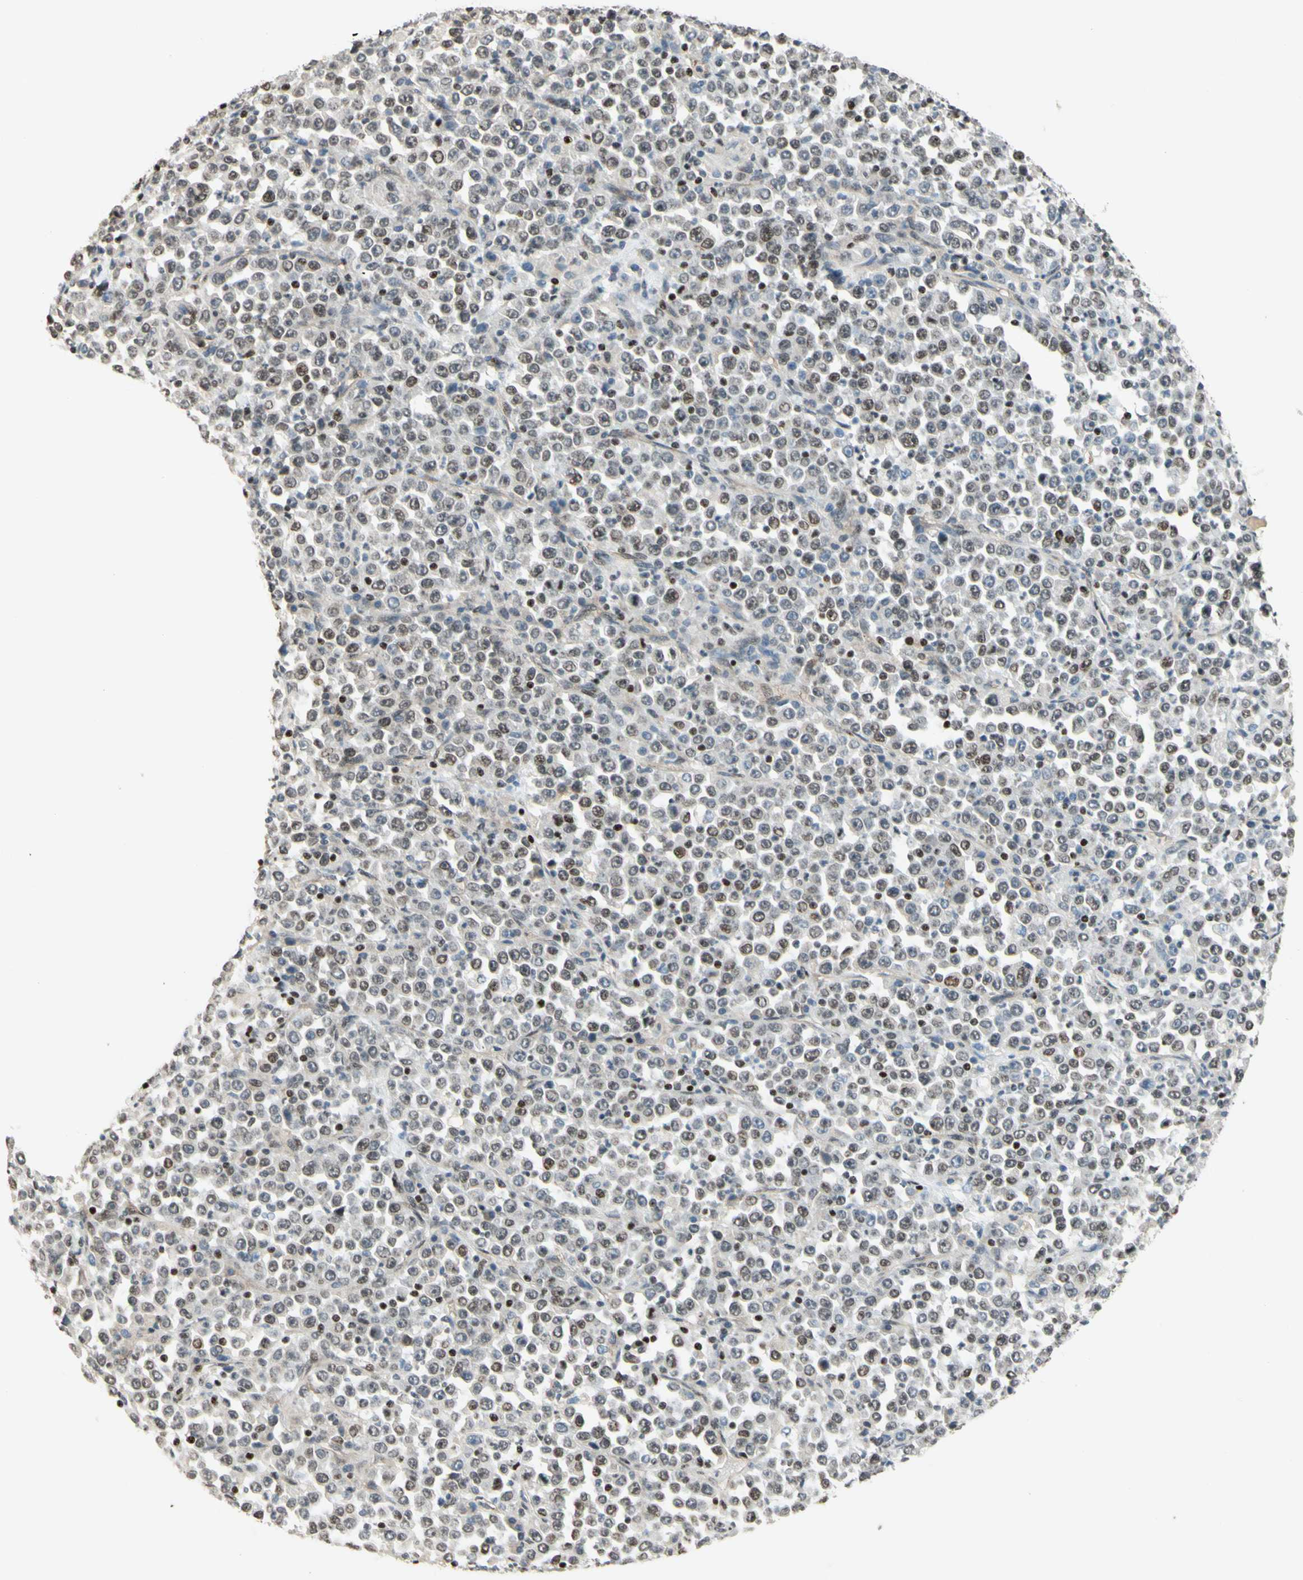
{"staining": {"intensity": "moderate", "quantity": "25%-75%", "location": "cytoplasmic/membranous,nuclear"}, "tissue": "stomach cancer", "cell_type": "Tumor cells", "image_type": "cancer", "snomed": [{"axis": "morphology", "description": "Normal tissue, NOS"}, {"axis": "morphology", "description": "Adenocarcinoma, NOS"}, {"axis": "topography", "description": "Stomach, upper"}, {"axis": "topography", "description": "Stomach"}], "caption": "Approximately 25%-75% of tumor cells in human stomach cancer (adenocarcinoma) show moderate cytoplasmic/membranous and nuclear protein staining as visualized by brown immunohistochemical staining.", "gene": "CDKL5", "patient": {"sex": "male", "age": 59}}